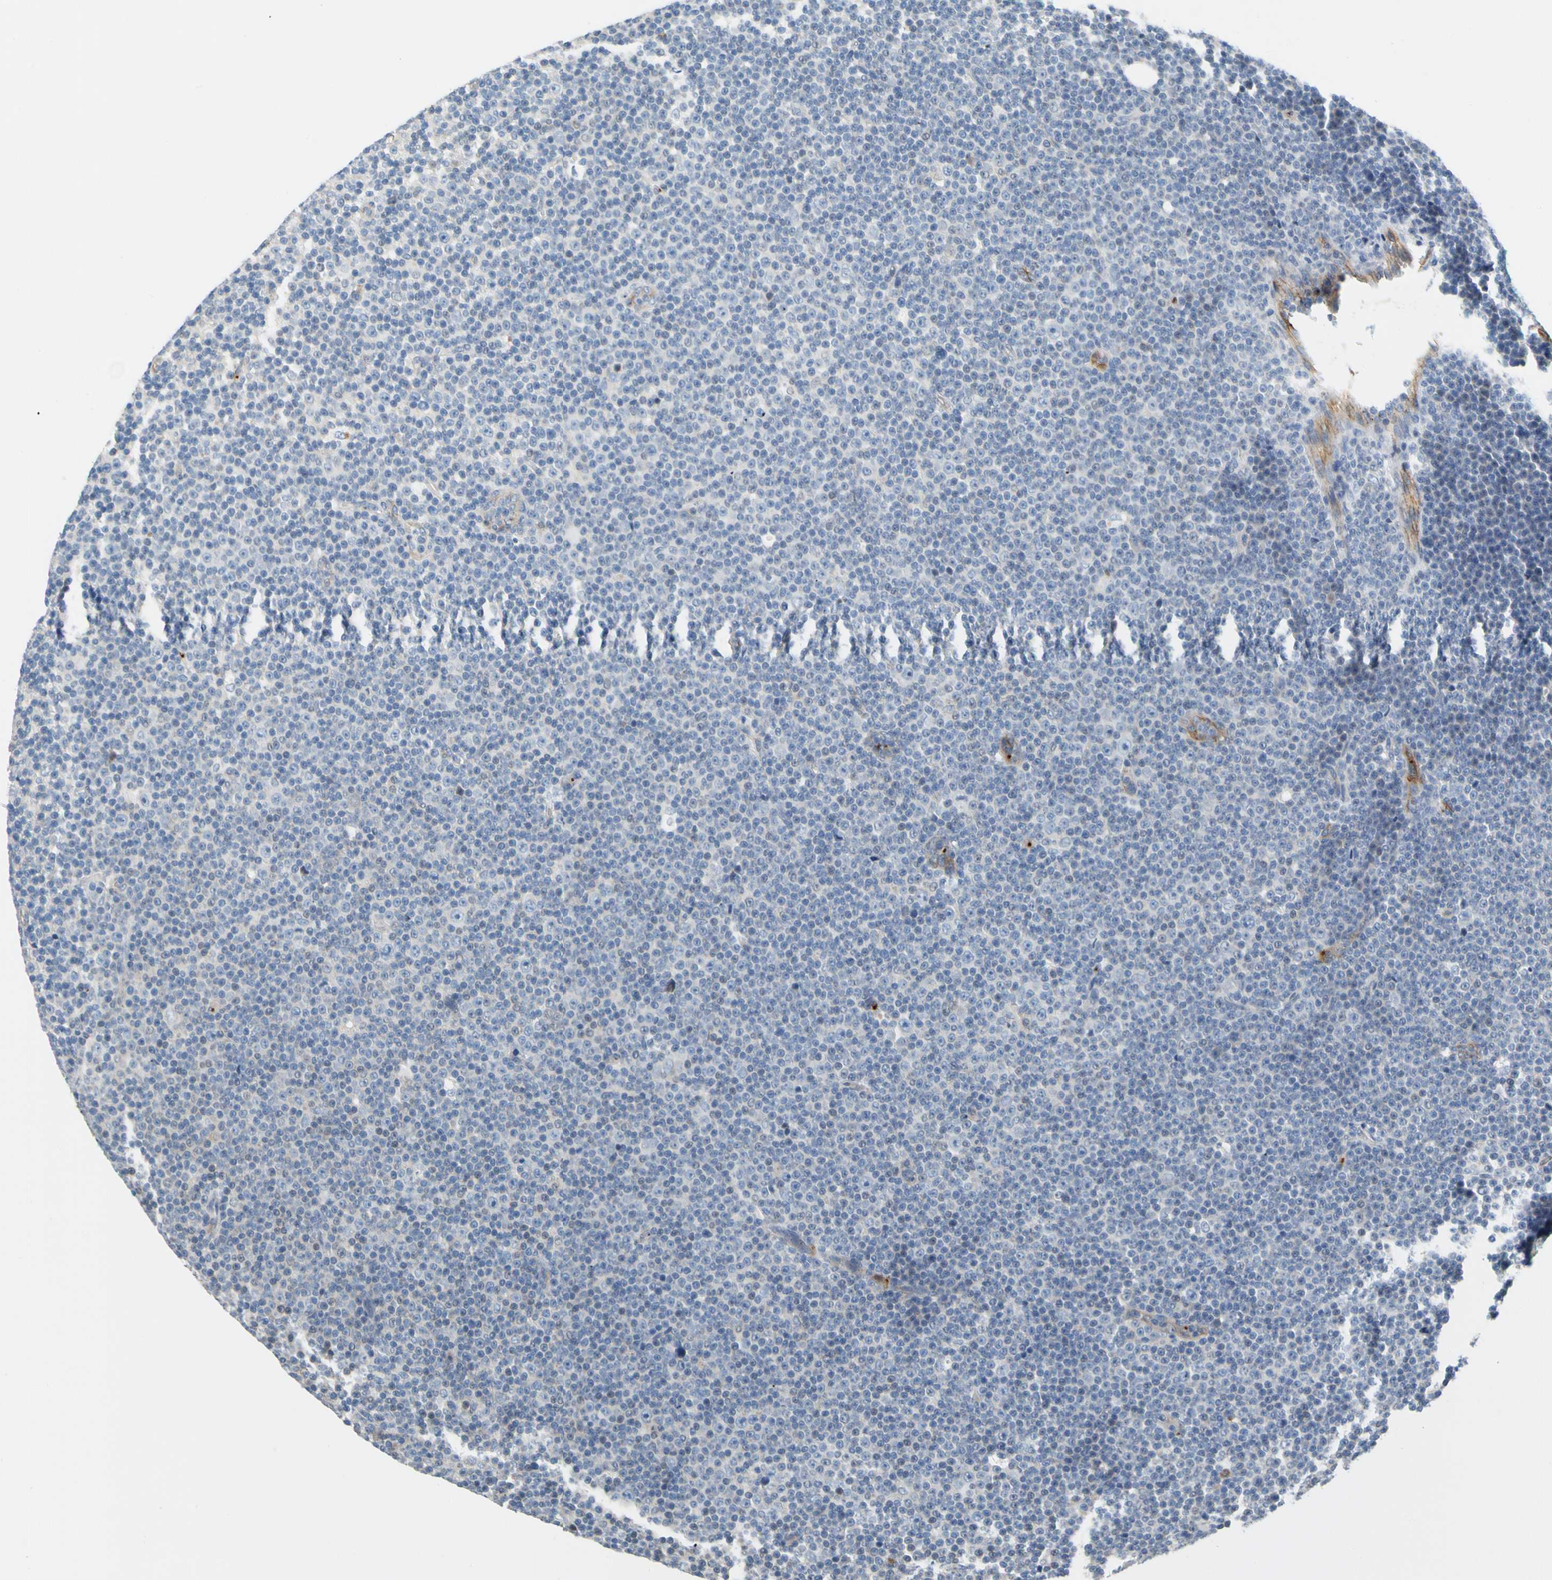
{"staining": {"intensity": "negative", "quantity": "none", "location": "none"}, "tissue": "lymphoma", "cell_type": "Tumor cells", "image_type": "cancer", "snomed": [{"axis": "morphology", "description": "Malignant lymphoma, non-Hodgkin's type, Low grade"}, {"axis": "topography", "description": "Lymph node"}], "caption": "A photomicrograph of human malignant lymphoma, non-Hodgkin's type (low-grade) is negative for staining in tumor cells.", "gene": "PPBP", "patient": {"sex": "female", "age": 67}}